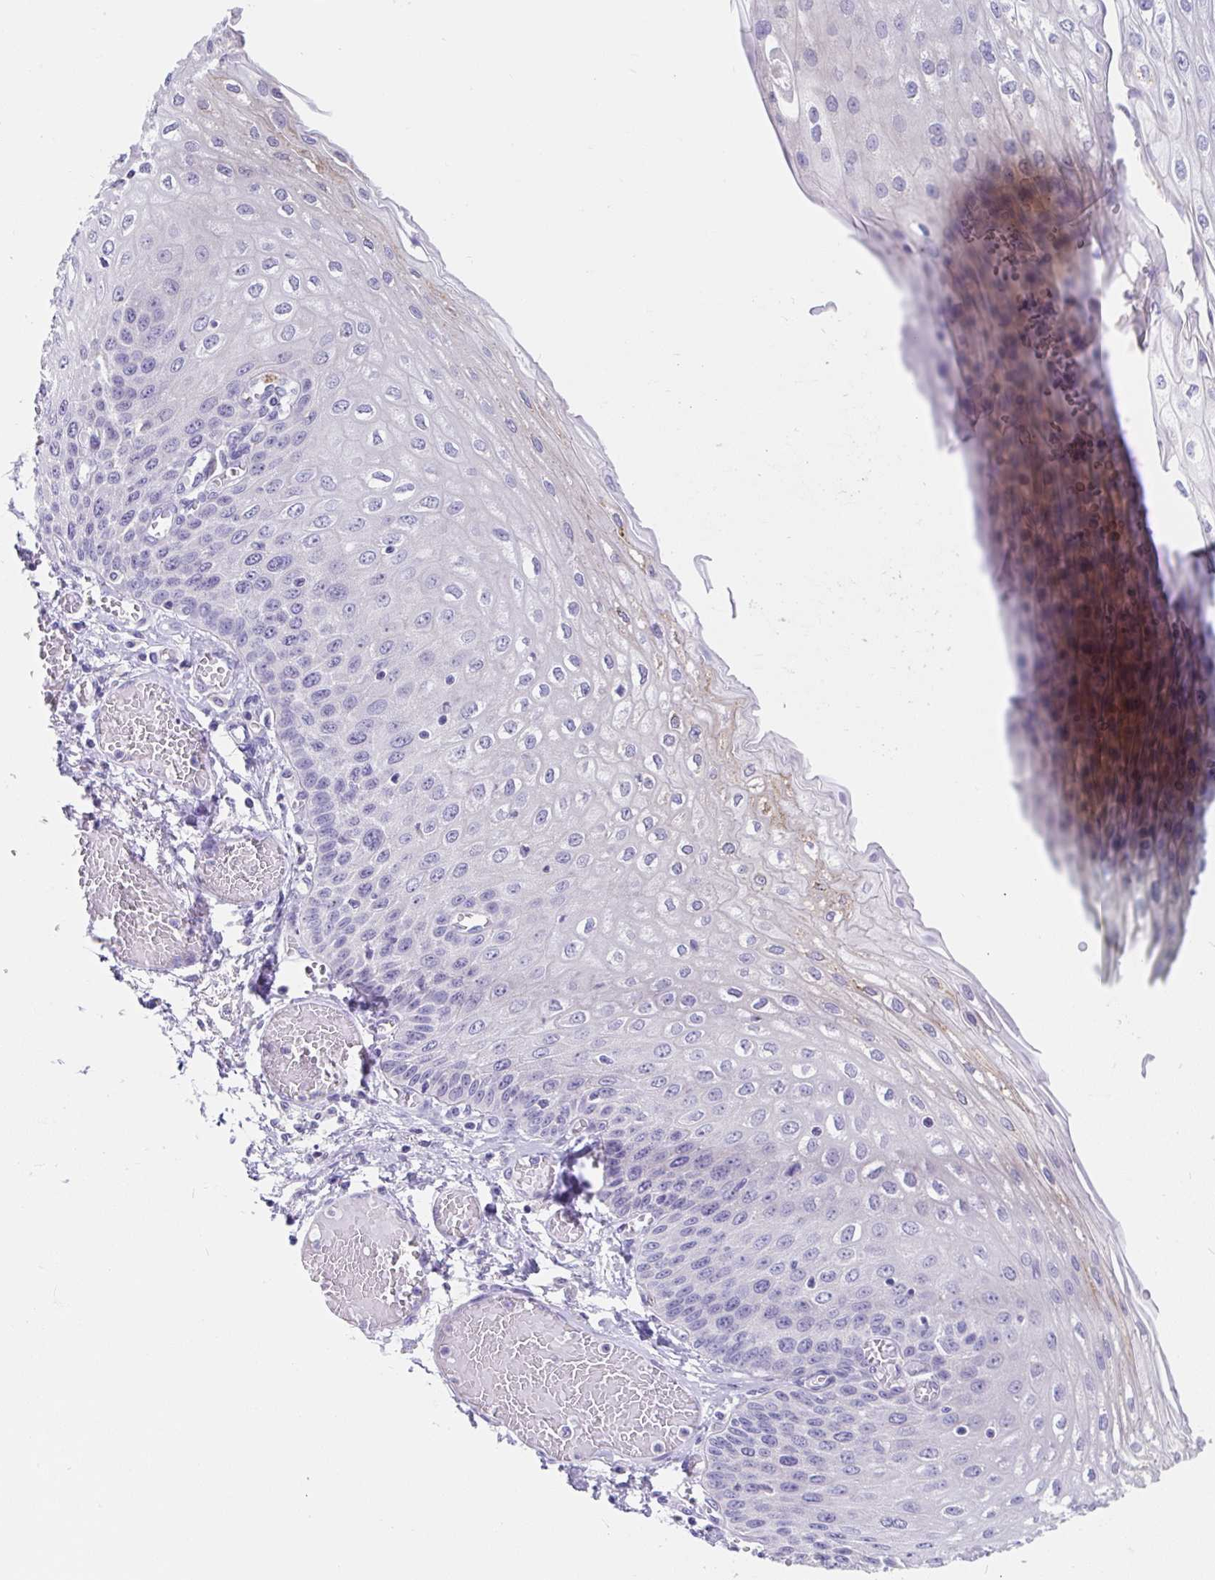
{"staining": {"intensity": "moderate", "quantity": "<25%", "location": "cytoplasmic/membranous"}, "tissue": "esophagus", "cell_type": "Squamous epithelial cells", "image_type": "normal", "snomed": [{"axis": "morphology", "description": "Normal tissue, NOS"}, {"axis": "morphology", "description": "Adenocarcinoma, NOS"}, {"axis": "topography", "description": "Esophagus"}], "caption": "A micrograph showing moderate cytoplasmic/membranous staining in approximately <25% of squamous epithelial cells in normal esophagus, as visualized by brown immunohistochemical staining.", "gene": "INTS5", "patient": {"sex": "male", "age": 81}}